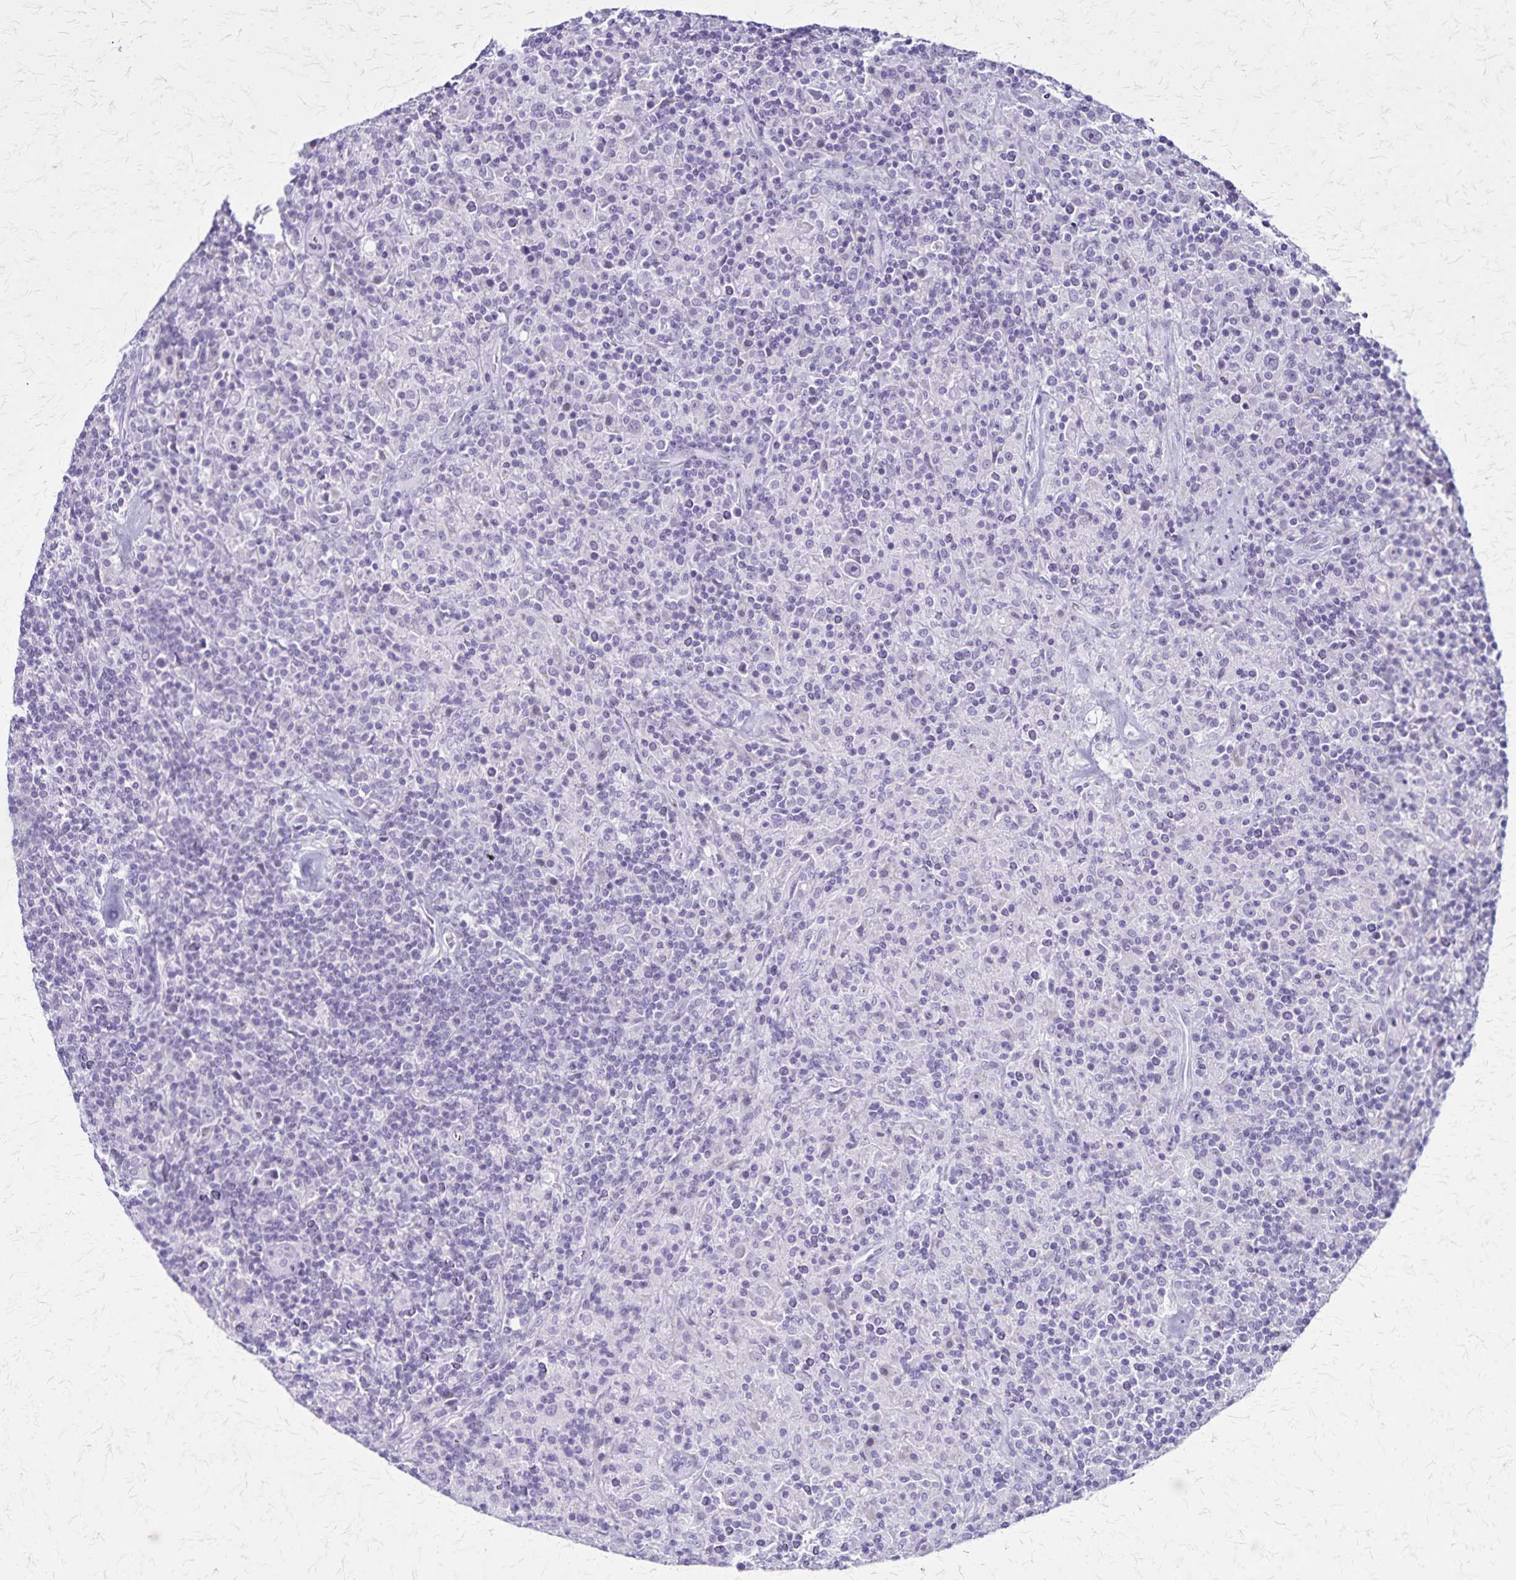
{"staining": {"intensity": "negative", "quantity": "none", "location": "none"}, "tissue": "lymphoma", "cell_type": "Tumor cells", "image_type": "cancer", "snomed": [{"axis": "morphology", "description": "Hodgkin's disease, NOS"}, {"axis": "topography", "description": "Lymph node"}], "caption": "High magnification brightfield microscopy of Hodgkin's disease stained with DAB (brown) and counterstained with hematoxylin (blue): tumor cells show no significant staining.", "gene": "OR51B5", "patient": {"sex": "male", "age": 70}}